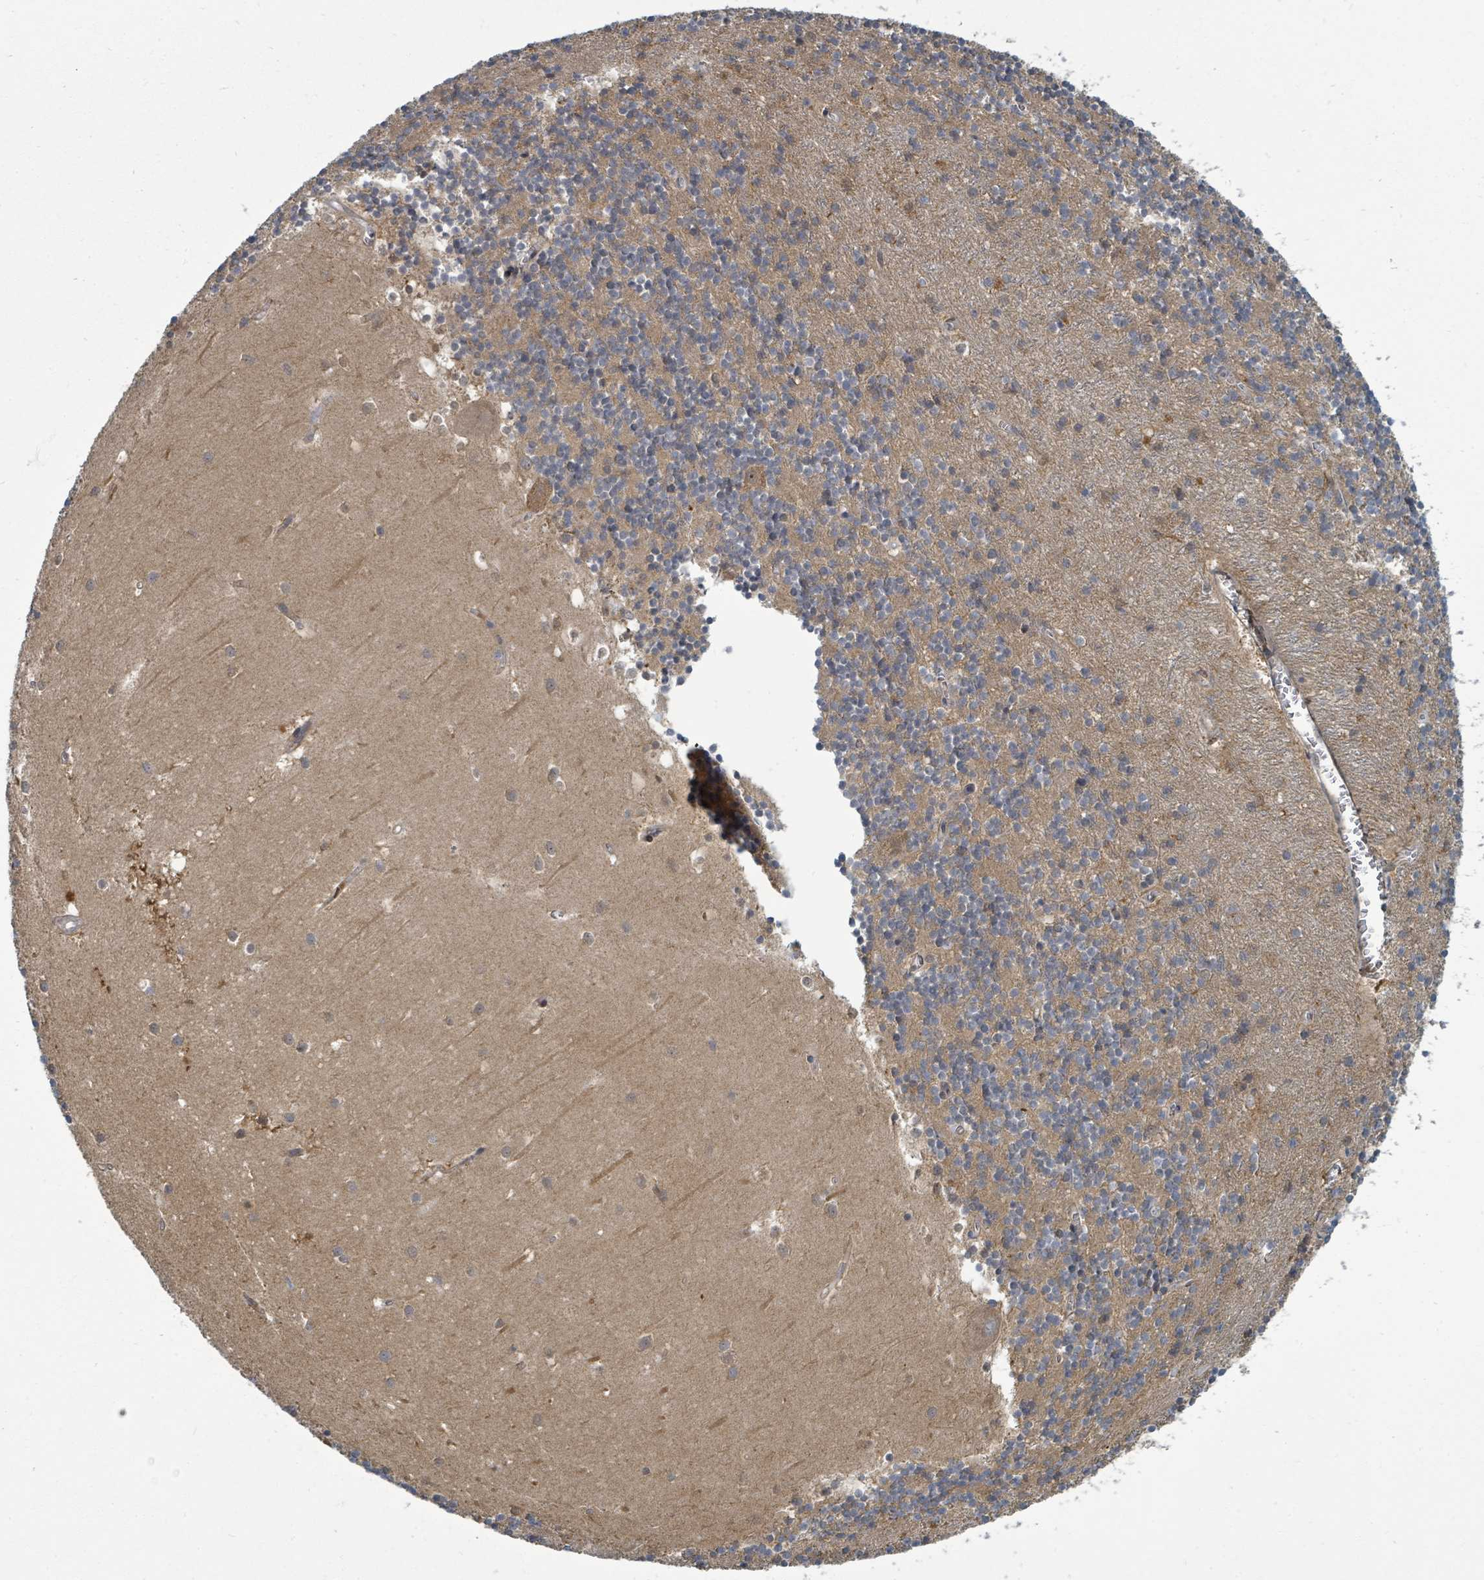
{"staining": {"intensity": "moderate", "quantity": "25%-75%", "location": "cytoplasmic/membranous"}, "tissue": "cerebellum", "cell_type": "Cells in granular layer", "image_type": "normal", "snomed": [{"axis": "morphology", "description": "Normal tissue, NOS"}, {"axis": "topography", "description": "Cerebellum"}], "caption": "DAB (3,3'-diaminobenzidine) immunohistochemical staining of unremarkable cerebellum demonstrates moderate cytoplasmic/membranous protein positivity in about 25%-75% of cells in granular layer. (DAB IHC, brown staining for protein, blue staining for nuclei).", "gene": "TRDMT1", "patient": {"sex": "male", "age": 54}}